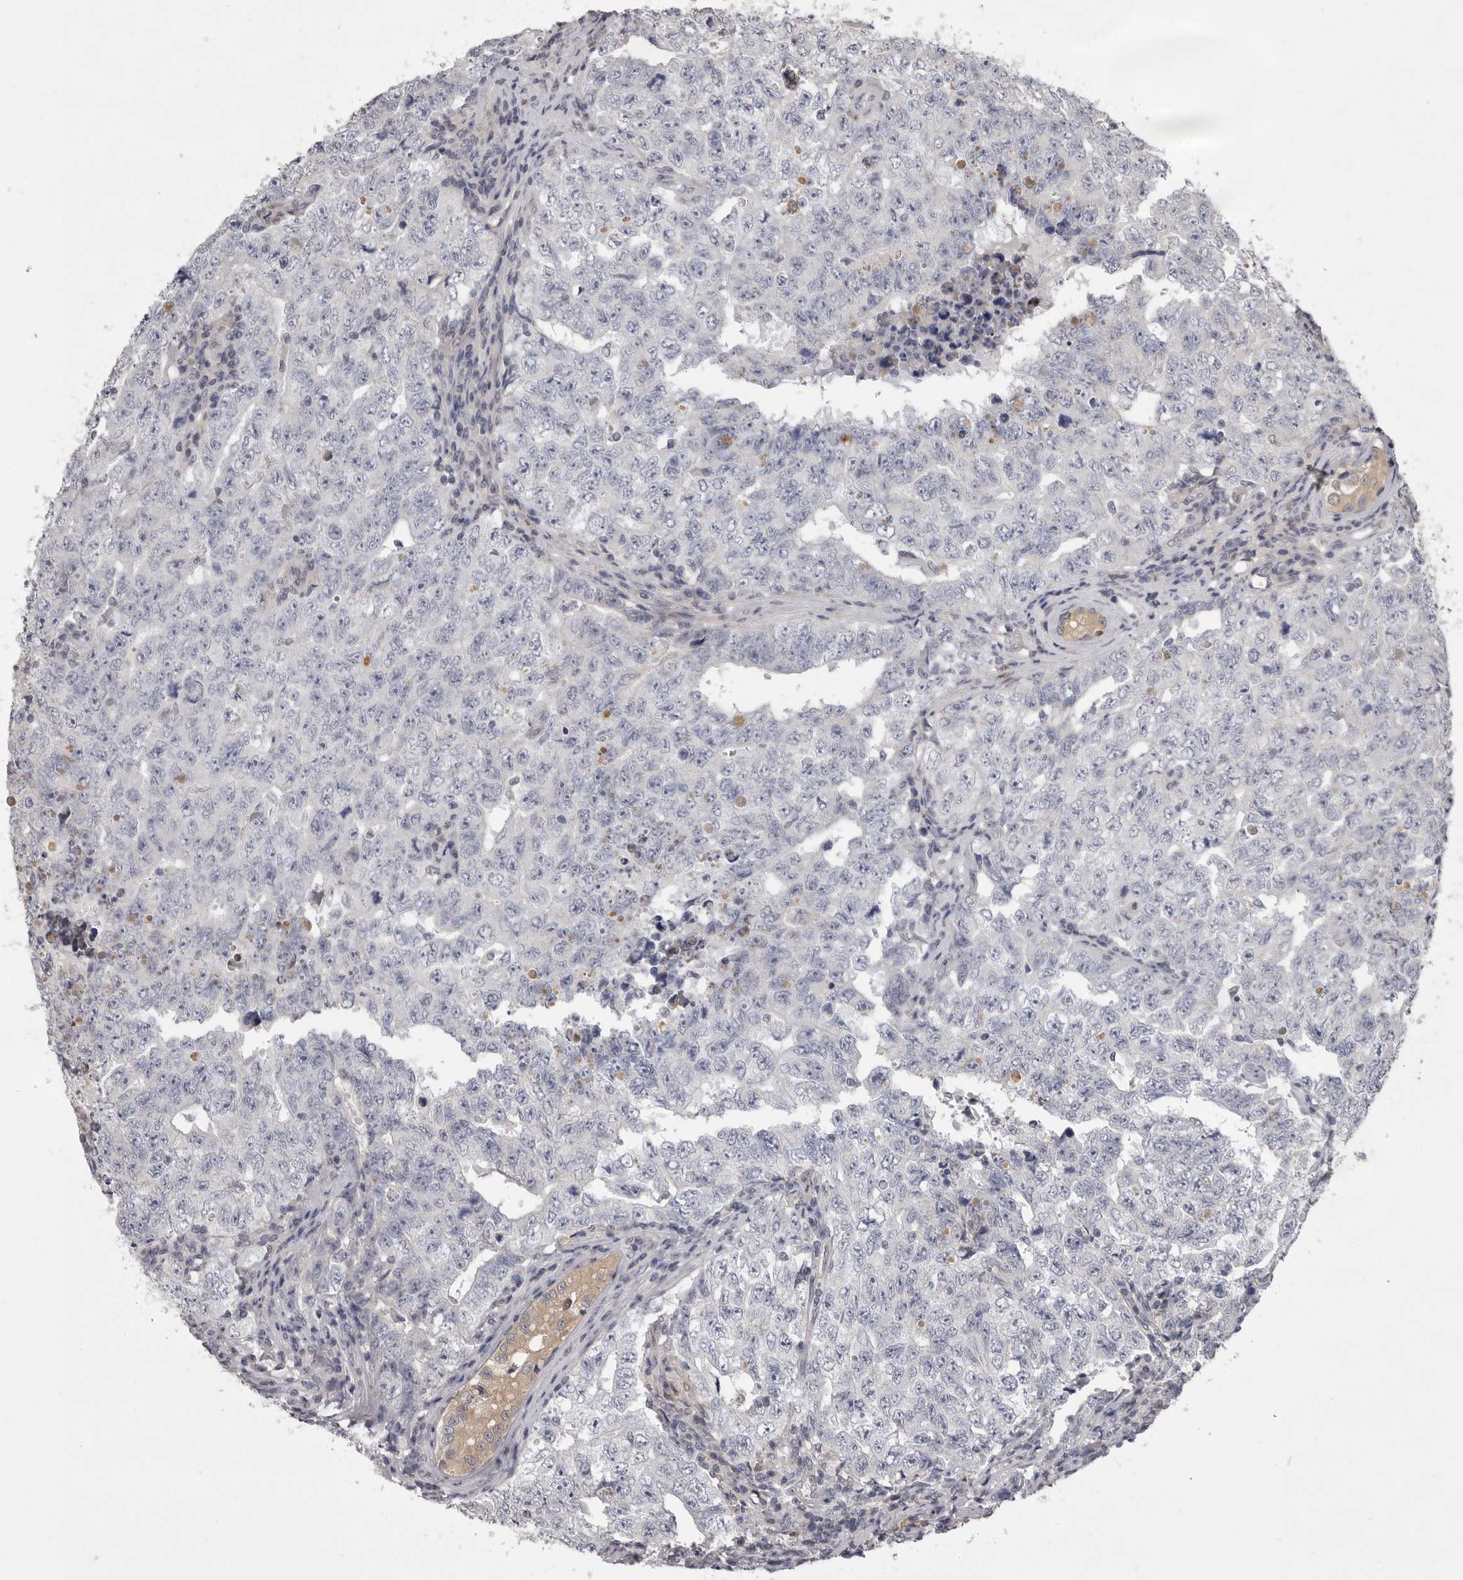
{"staining": {"intensity": "negative", "quantity": "none", "location": "none"}, "tissue": "testis cancer", "cell_type": "Tumor cells", "image_type": "cancer", "snomed": [{"axis": "morphology", "description": "Carcinoma, Embryonal, NOS"}, {"axis": "topography", "description": "Testis"}], "caption": "Protein analysis of testis embryonal carcinoma reveals no significant positivity in tumor cells.", "gene": "MDH1", "patient": {"sex": "male", "age": 26}}